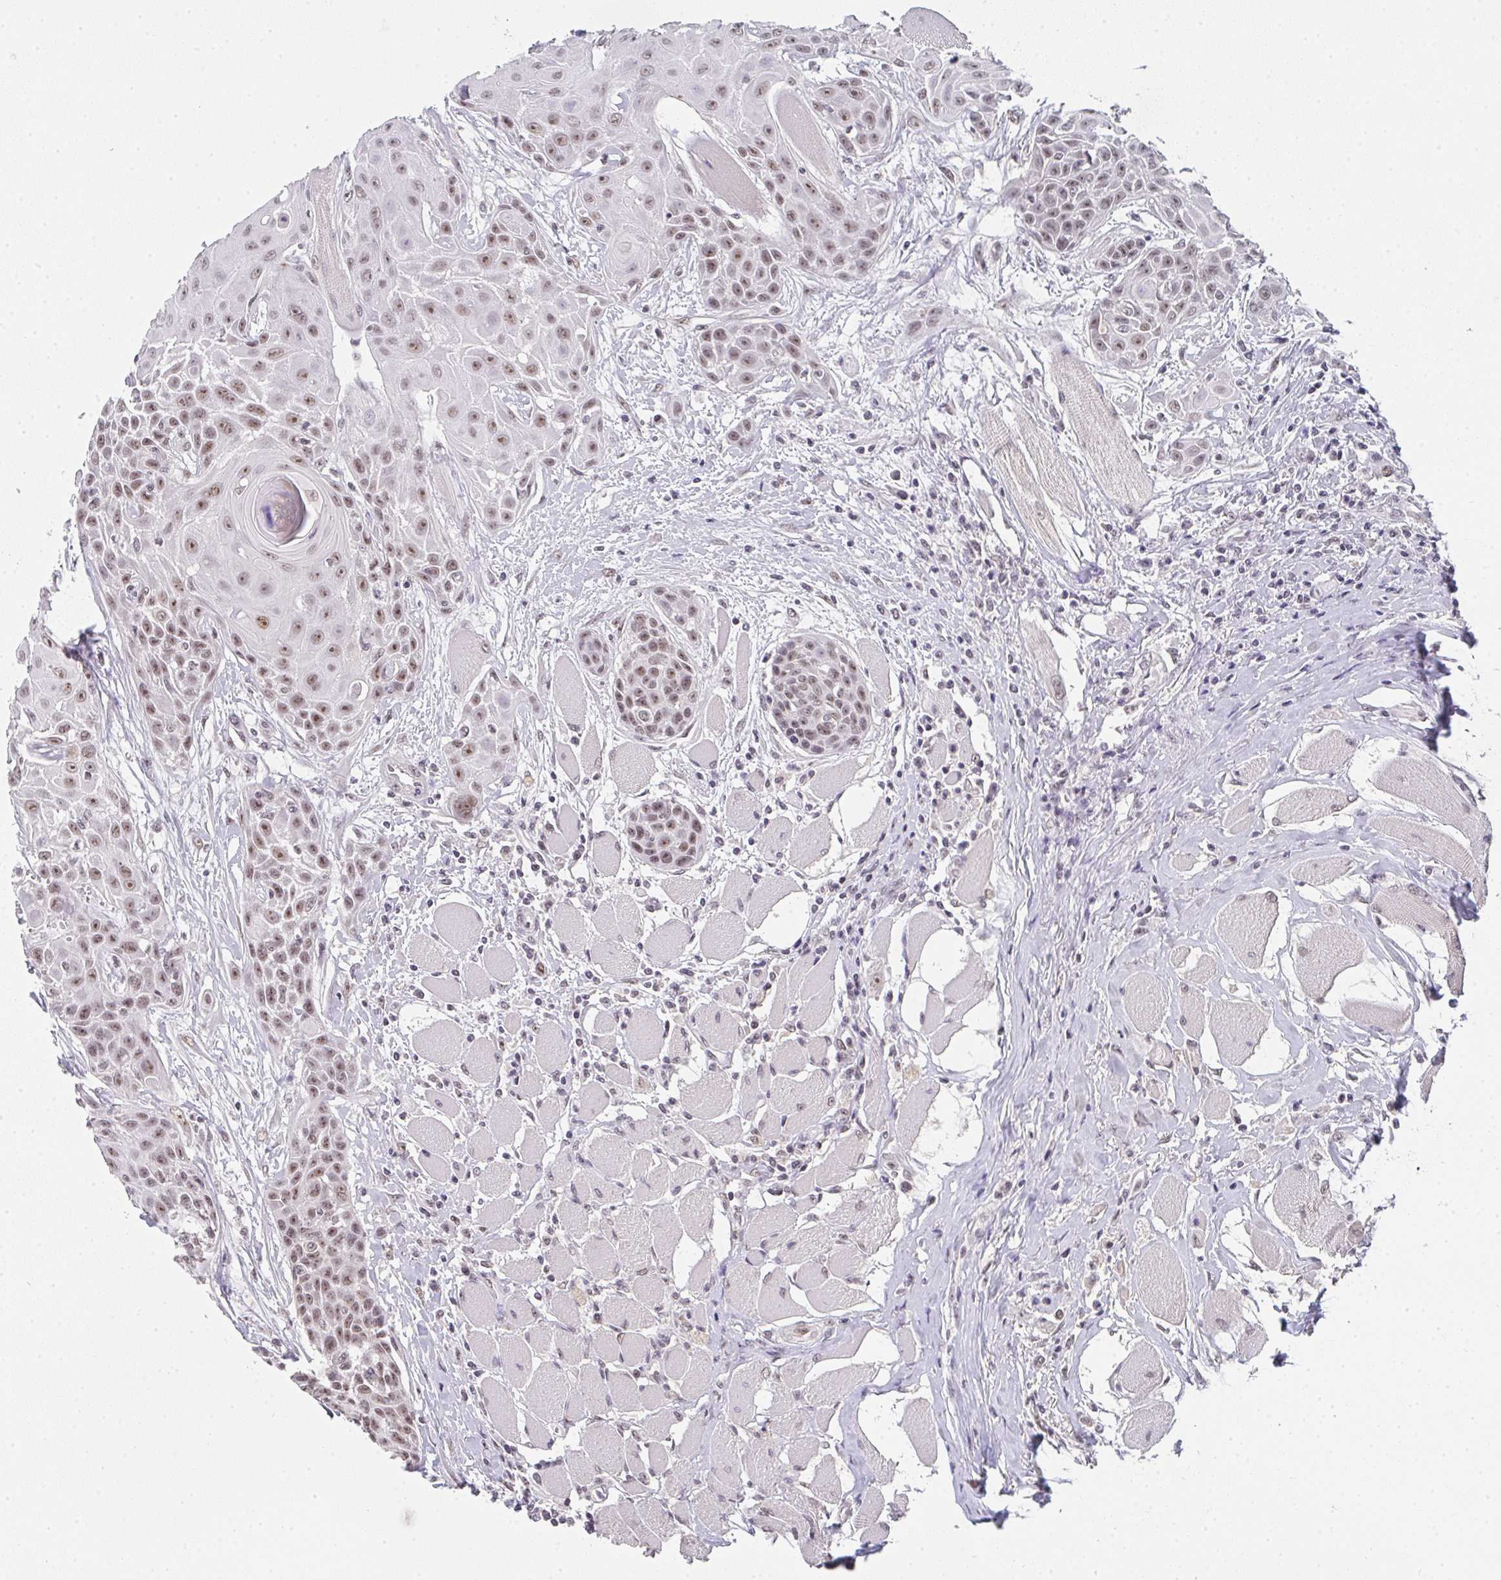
{"staining": {"intensity": "moderate", "quantity": ">75%", "location": "nuclear"}, "tissue": "head and neck cancer", "cell_type": "Tumor cells", "image_type": "cancer", "snomed": [{"axis": "morphology", "description": "Squamous cell carcinoma, NOS"}, {"axis": "topography", "description": "Head-Neck"}], "caption": "Head and neck squamous cell carcinoma stained with immunohistochemistry (IHC) displays moderate nuclear expression in approximately >75% of tumor cells.", "gene": "DKC1", "patient": {"sex": "female", "age": 73}}